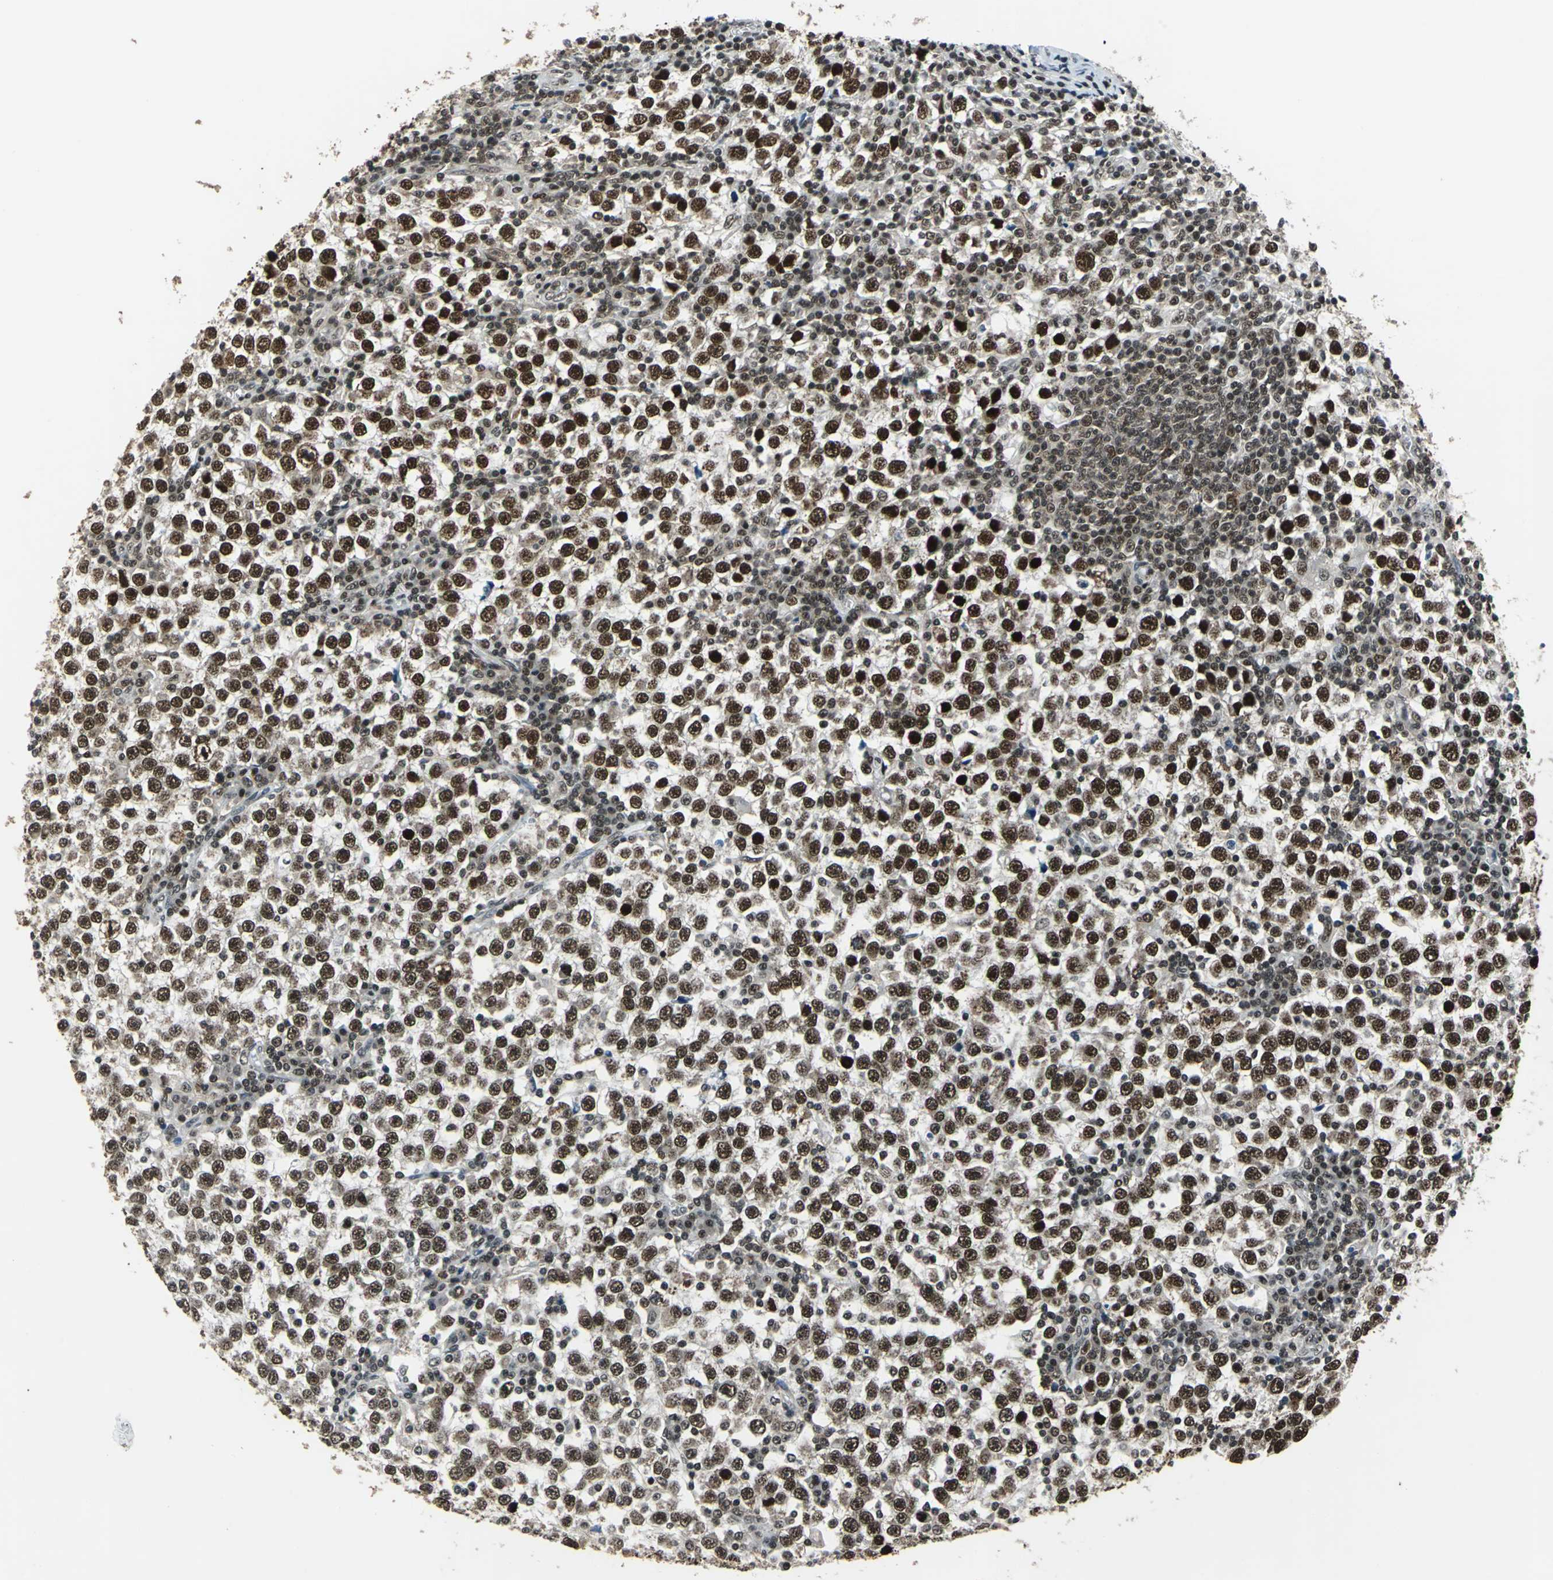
{"staining": {"intensity": "strong", "quantity": ">75%", "location": "nuclear"}, "tissue": "testis cancer", "cell_type": "Tumor cells", "image_type": "cancer", "snomed": [{"axis": "morphology", "description": "Seminoma, NOS"}, {"axis": "topography", "description": "Testis"}], "caption": "High-magnification brightfield microscopy of testis cancer stained with DAB (brown) and counterstained with hematoxylin (blue). tumor cells exhibit strong nuclear positivity is seen in about>75% of cells. (brown staining indicates protein expression, while blue staining denotes nuclei).", "gene": "BCLAF1", "patient": {"sex": "male", "age": 65}}